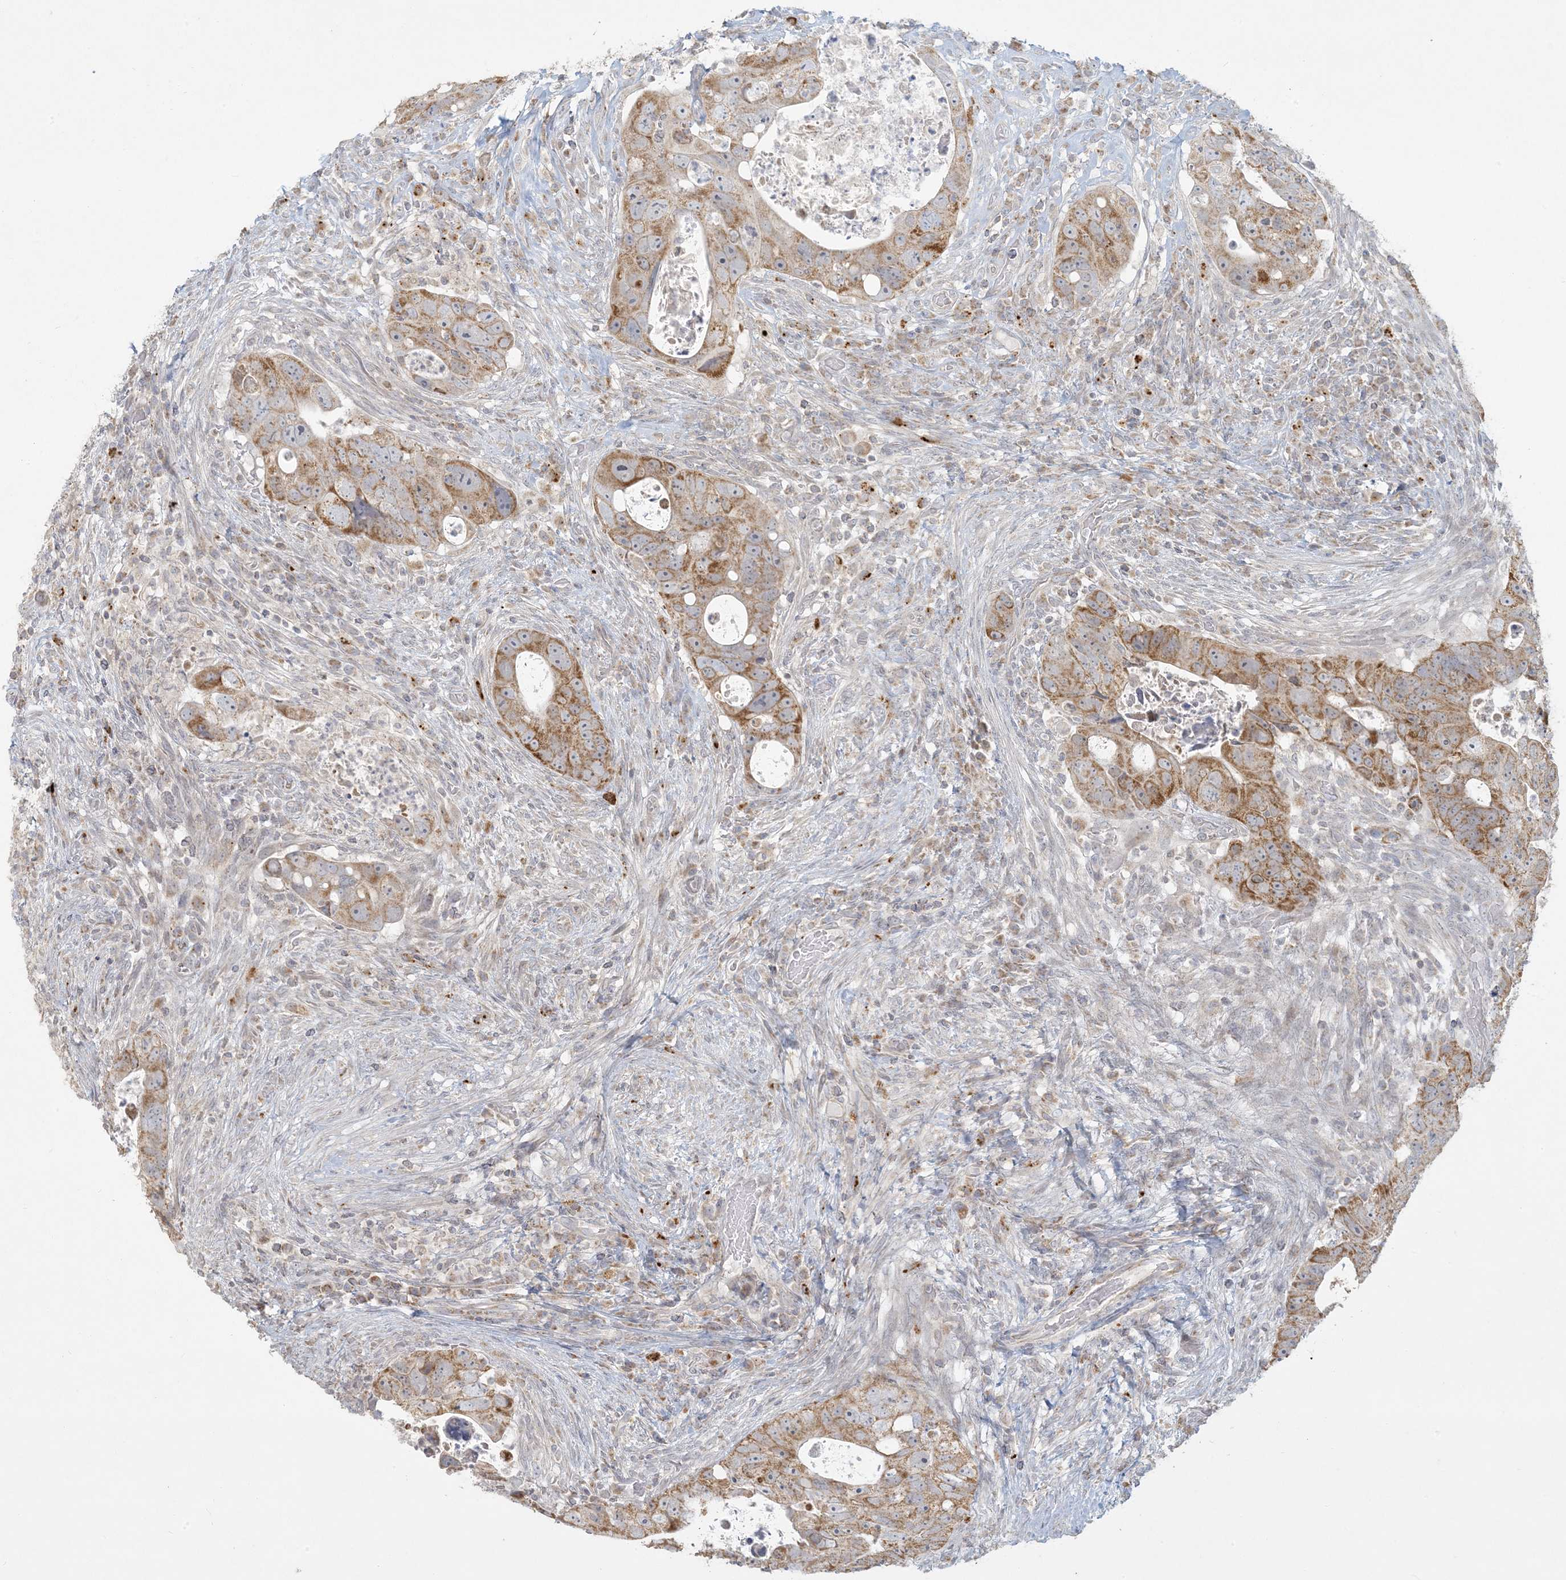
{"staining": {"intensity": "moderate", "quantity": ">75%", "location": "cytoplasmic/membranous"}, "tissue": "colorectal cancer", "cell_type": "Tumor cells", "image_type": "cancer", "snomed": [{"axis": "morphology", "description": "Adenocarcinoma, NOS"}, {"axis": "topography", "description": "Rectum"}], "caption": "Immunohistochemistry (IHC) histopathology image of neoplastic tissue: human colorectal adenocarcinoma stained using immunohistochemistry (IHC) displays medium levels of moderate protein expression localized specifically in the cytoplasmic/membranous of tumor cells, appearing as a cytoplasmic/membranous brown color.", "gene": "MCAT", "patient": {"sex": "male", "age": 59}}